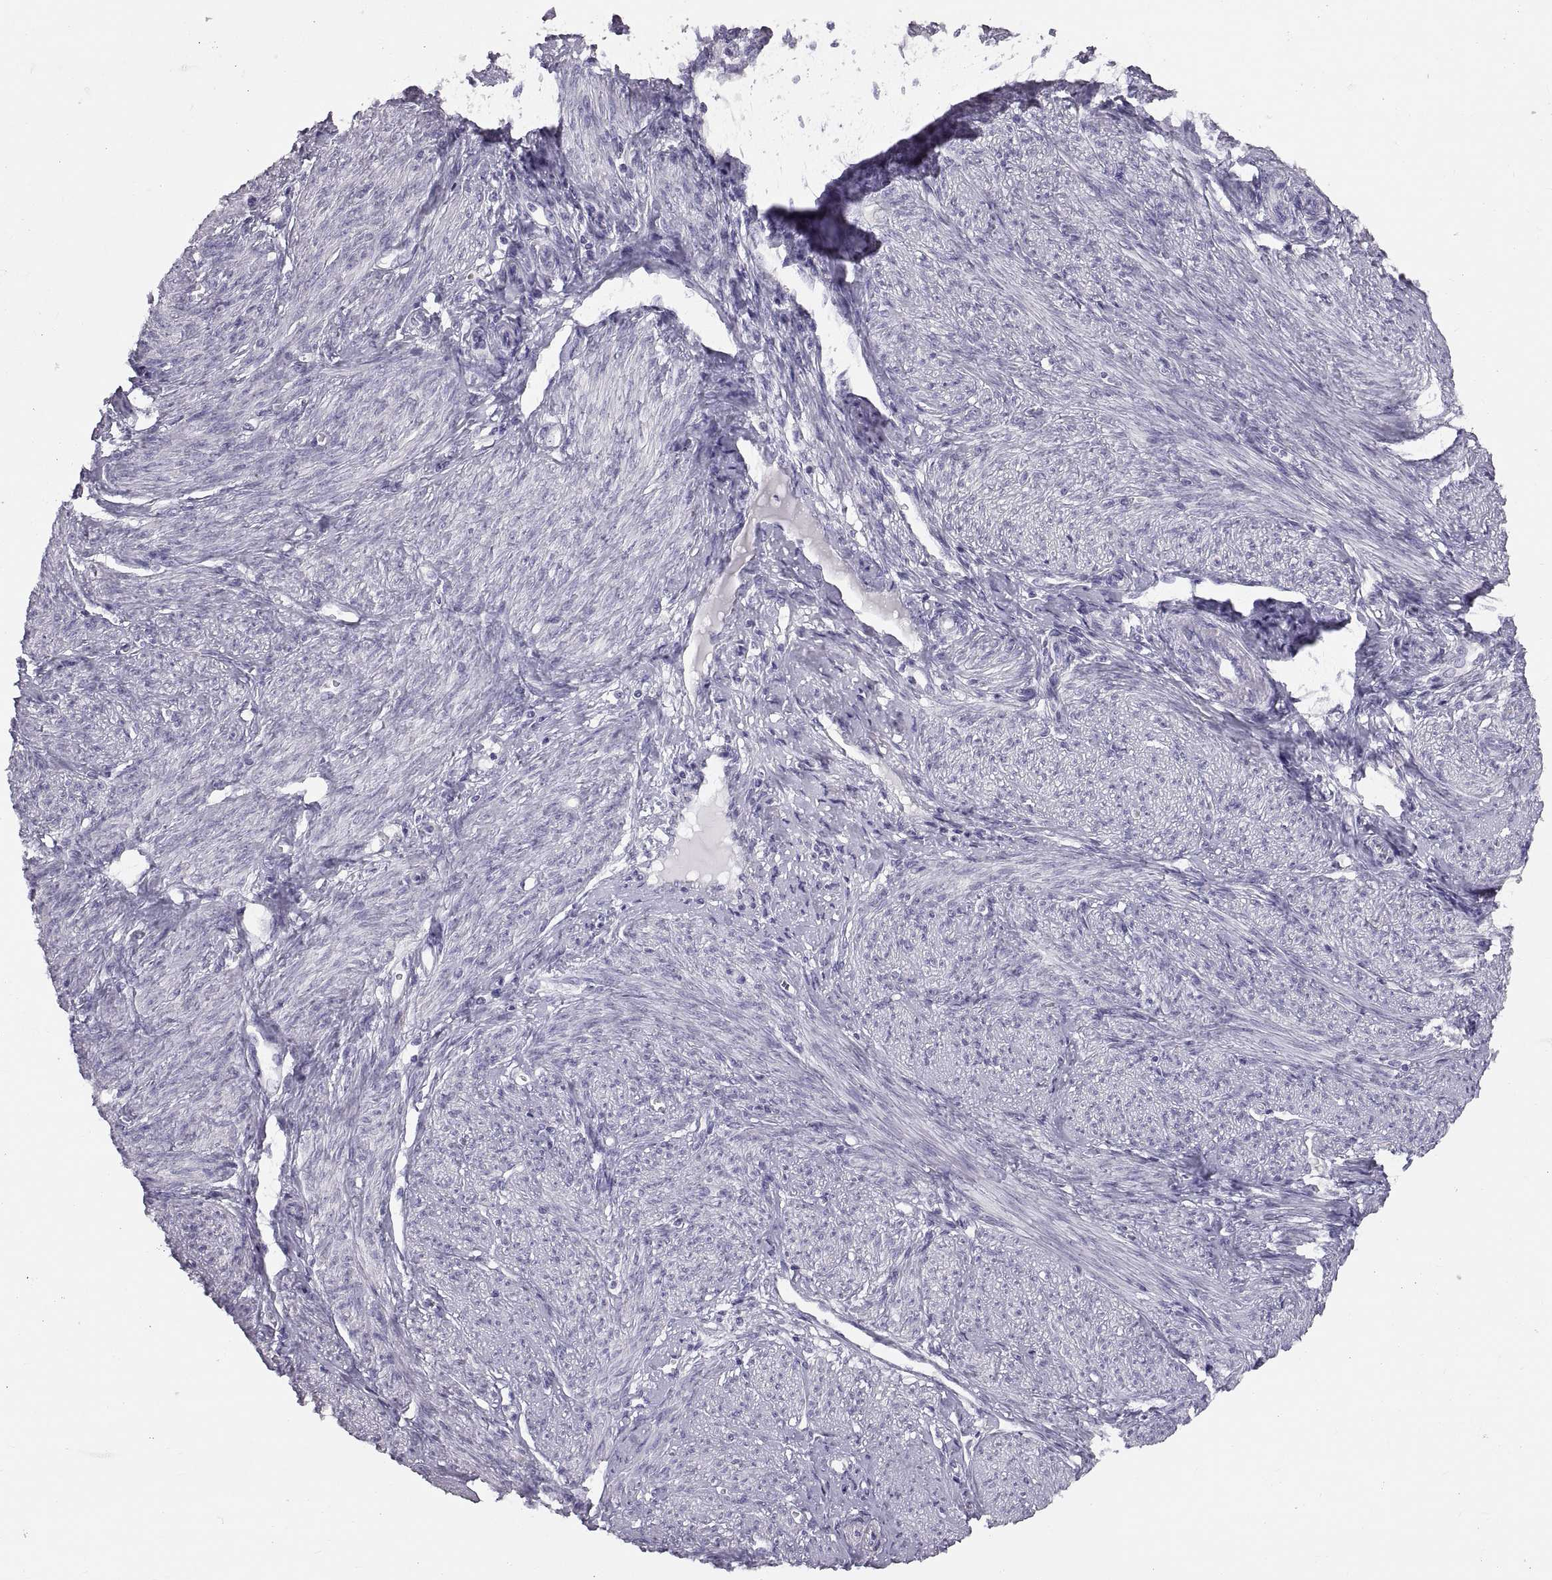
{"staining": {"intensity": "negative", "quantity": "none", "location": "none"}, "tissue": "endometrial cancer", "cell_type": "Tumor cells", "image_type": "cancer", "snomed": [{"axis": "morphology", "description": "Adenocarcinoma, NOS"}, {"axis": "topography", "description": "Endometrium"}], "caption": "Tumor cells are negative for protein expression in human endometrial adenocarcinoma.", "gene": "WBP2NL", "patient": {"sex": "female", "age": 68}}